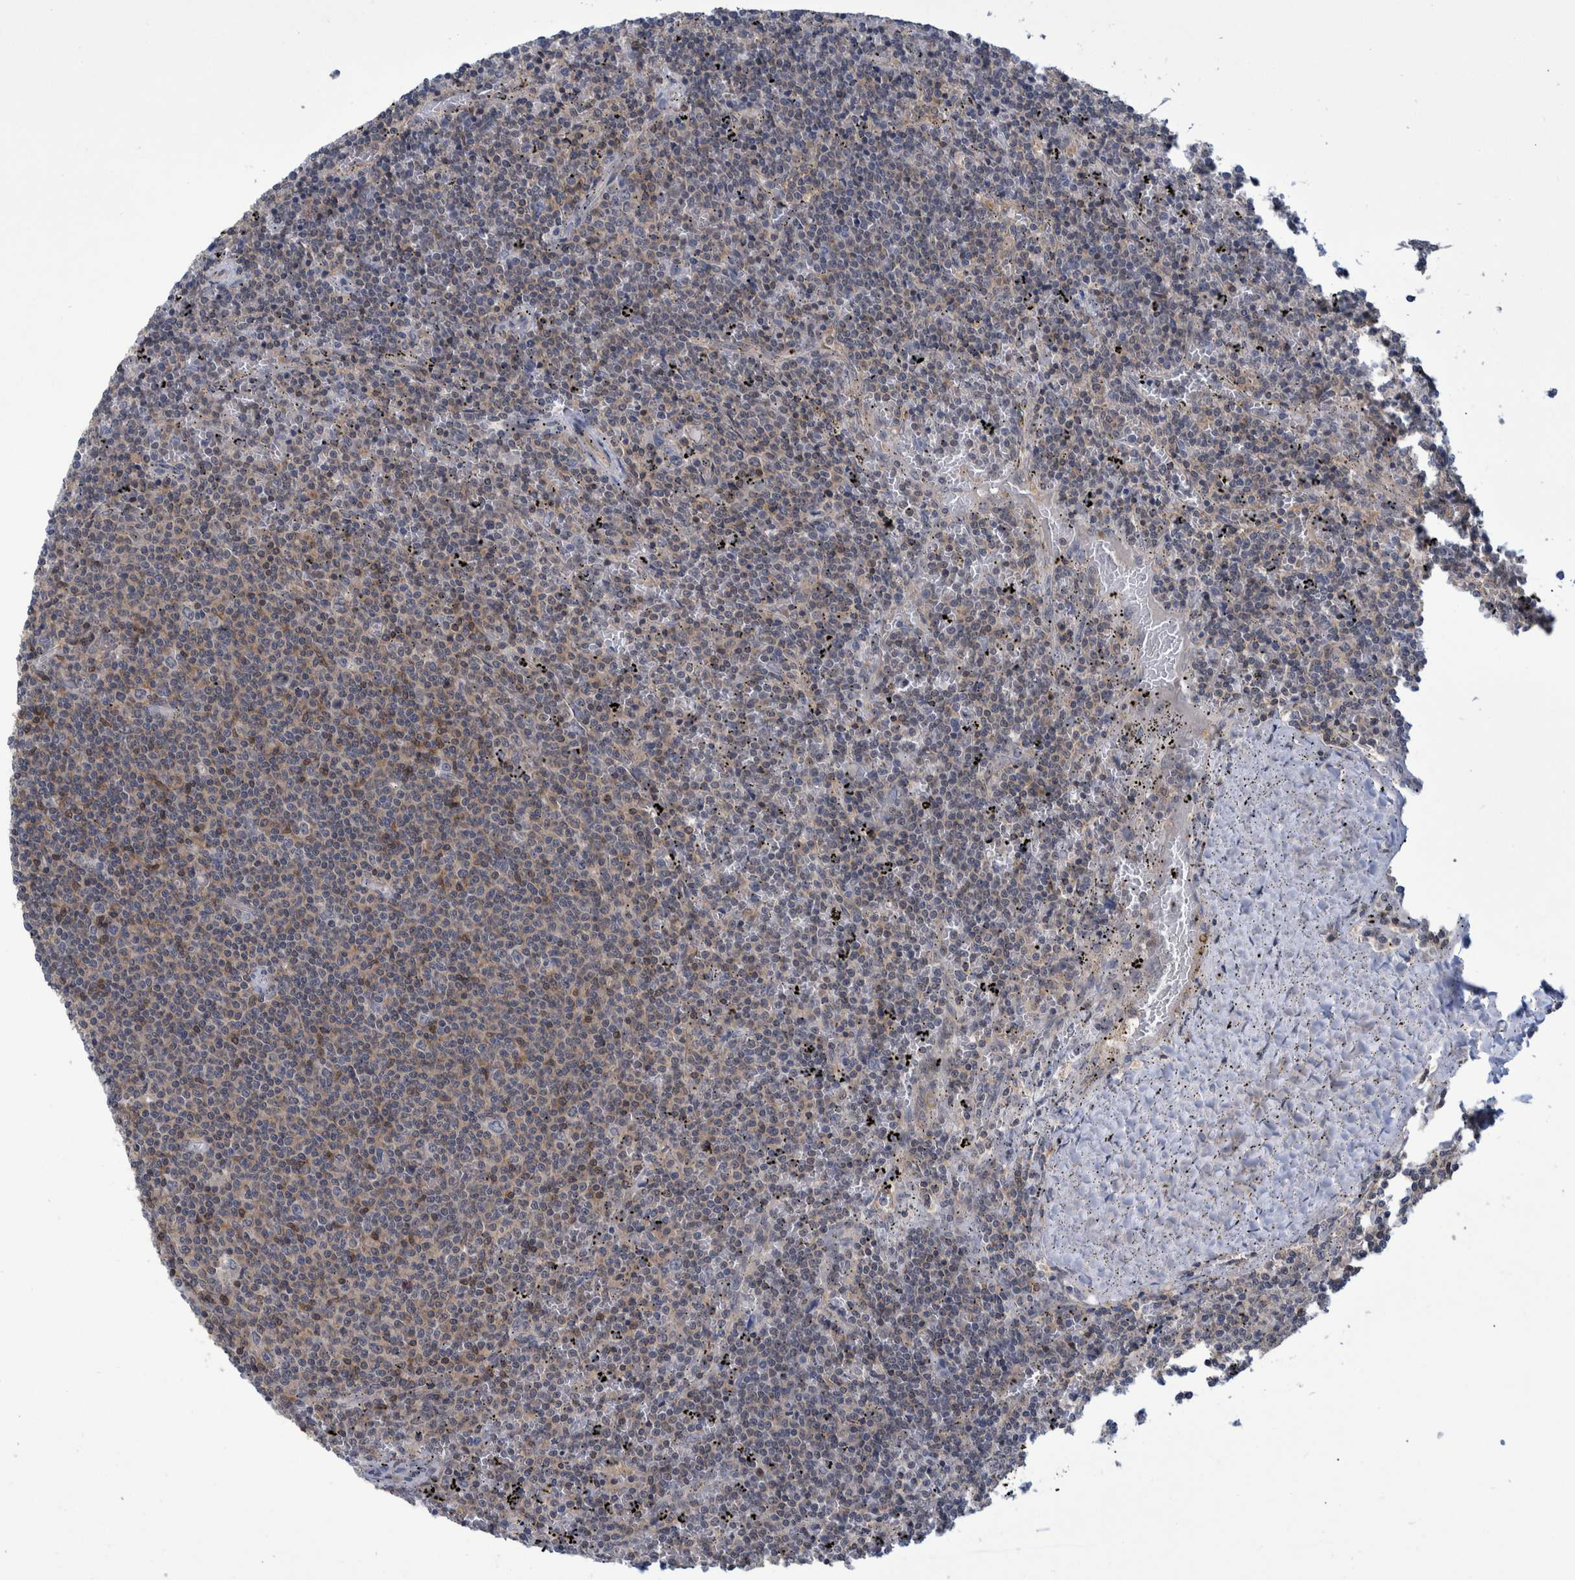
{"staining": {"intensity": "weak", "quantity": "<25%", "location": "cytoplasmic/membranous"}, "tissue": "lymphoma", "cell_type": "Tumor cells", "image_type": "cancer", "snomed": [{"axis": "morphology", "description": "Malignant lymphoma, non-Hodgkin's type, Low grade"}, {"axis": "topography", "description": "Spleen"}], "caption": "Immunohistochemical staining of human low-grade malignant lymphoma, non-Hodgkin's type displays no significant positivity in tumor cells.", "gene": "PCYT2", "patient": {"sex": "female", "age": 50}}